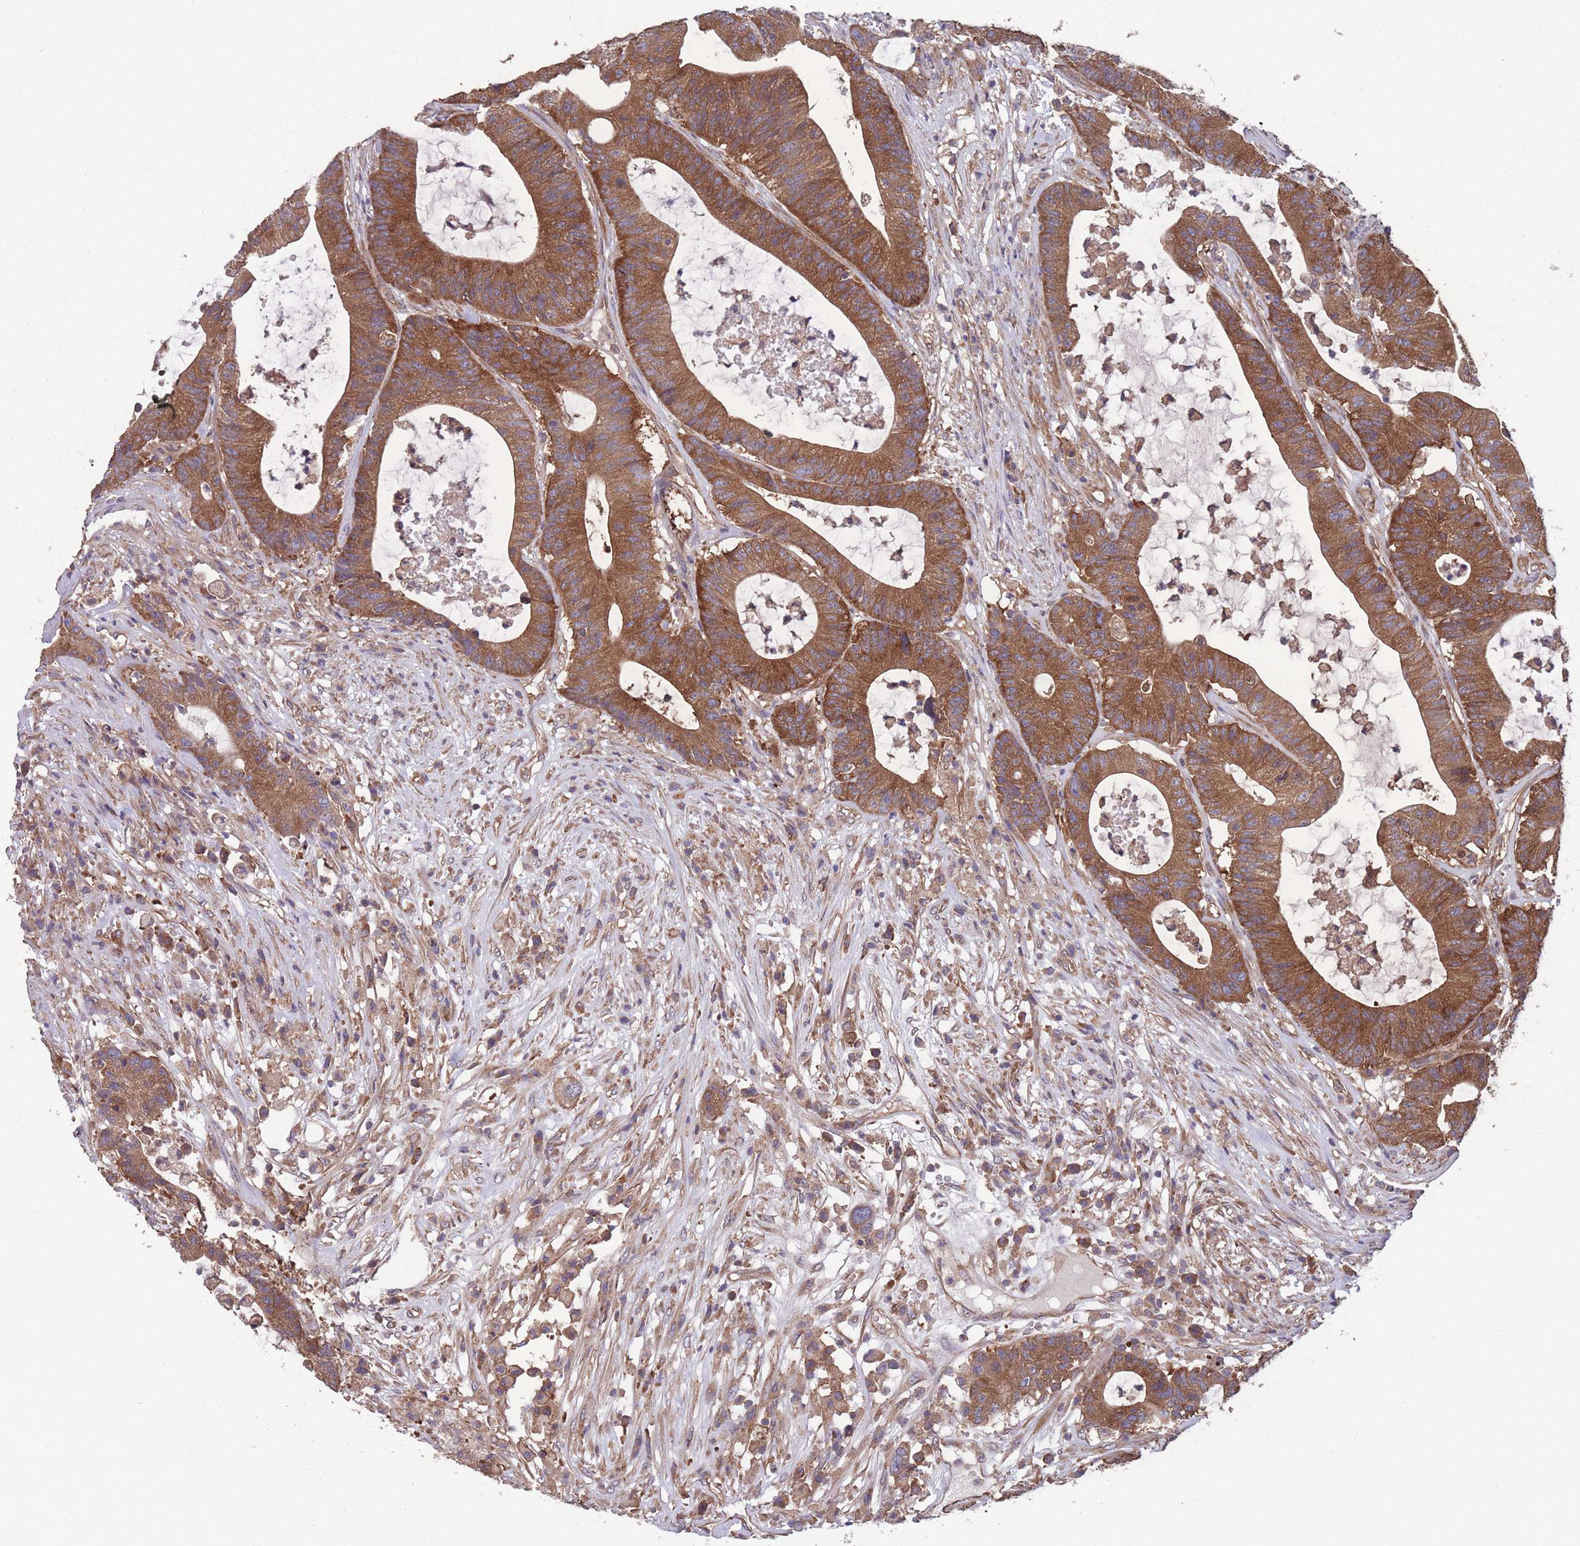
{"staining": {"intensity": "strong", "quantity": ">75%", "location": "cytoplasmic/membranous"}, "tissue": "colorectal cancer", "cell_type": "Tumor cells", "image_type": "cancer", "snomed": [{"axis": "morphology", "description": "Adenocarcinoma, NOS"}, {"axis": "topography", "description": "Colon"}], "caption": "The micrograph demonstrates immunohistochemical staining of adenocarcinoma (colorectal). There is strong cytoplasmic/membranous expression is present in approximately >75% of tumor cells. The staining was performed using DAB (3,3'-diaminobenzidine) to visualize the protein expression in brown, while the nuclei were stained in blue with hematoxylin (Magnification: 20x).", "gene": "ZPR1", "patient": {"sex": "female", "age": 84}}